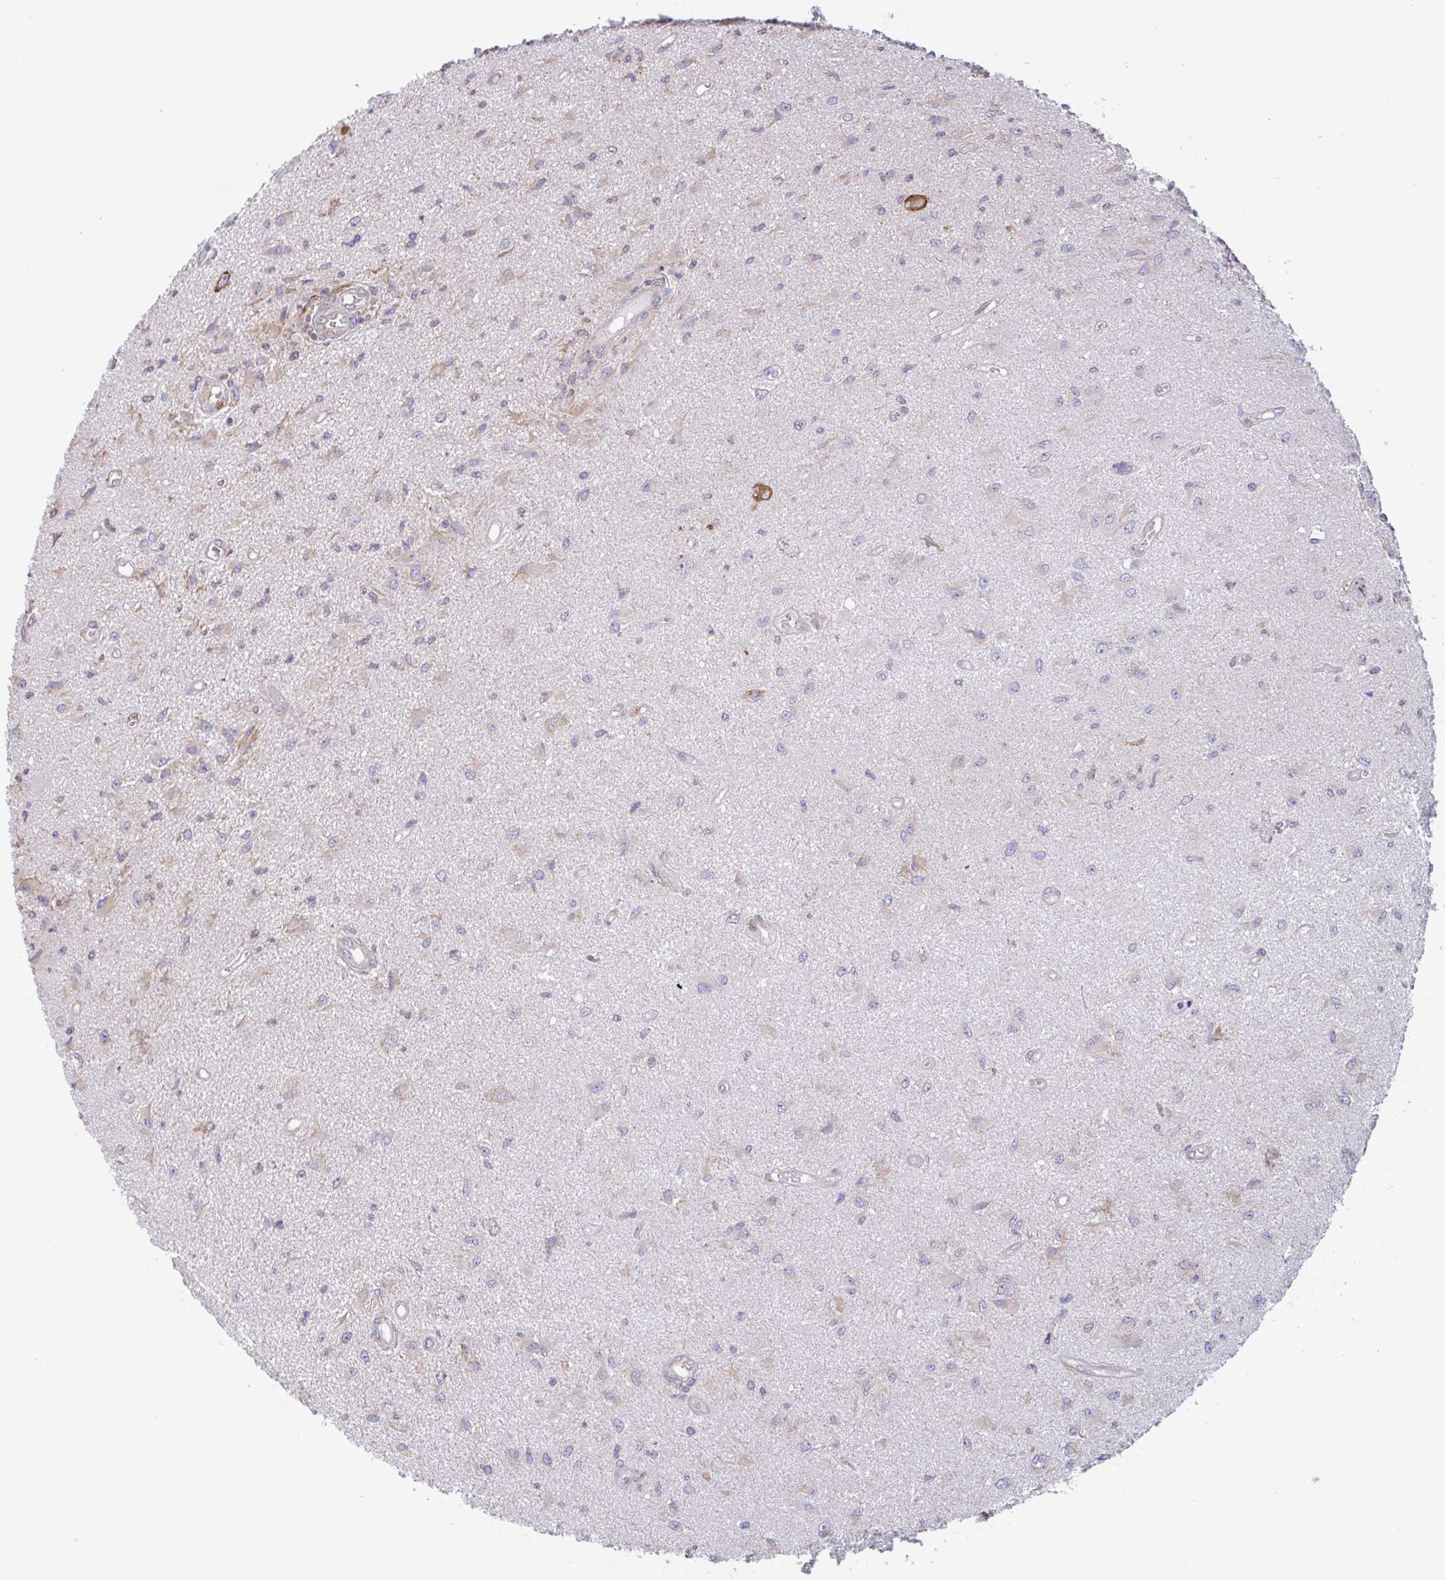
{"staining": {"intensity": "weak", "quantity": "<25%", "location": "cytoplasmic/membranous"}, "tissue": "glioma", "cell_type": "Tumor cells", "image_type": "cancer", "snomed": [{"axis": "morphology", "description": "Glioma, malignant, High grade"}, {"axis": "topography", "description": "Brain"}], "caption": "An immunohistochemistry (IHC) photomicrograph of glioma is shown. There is no staining in tumor cells of glioma.", "gene": "DOK4", "patient": {"sex": "male", "age": 67}}